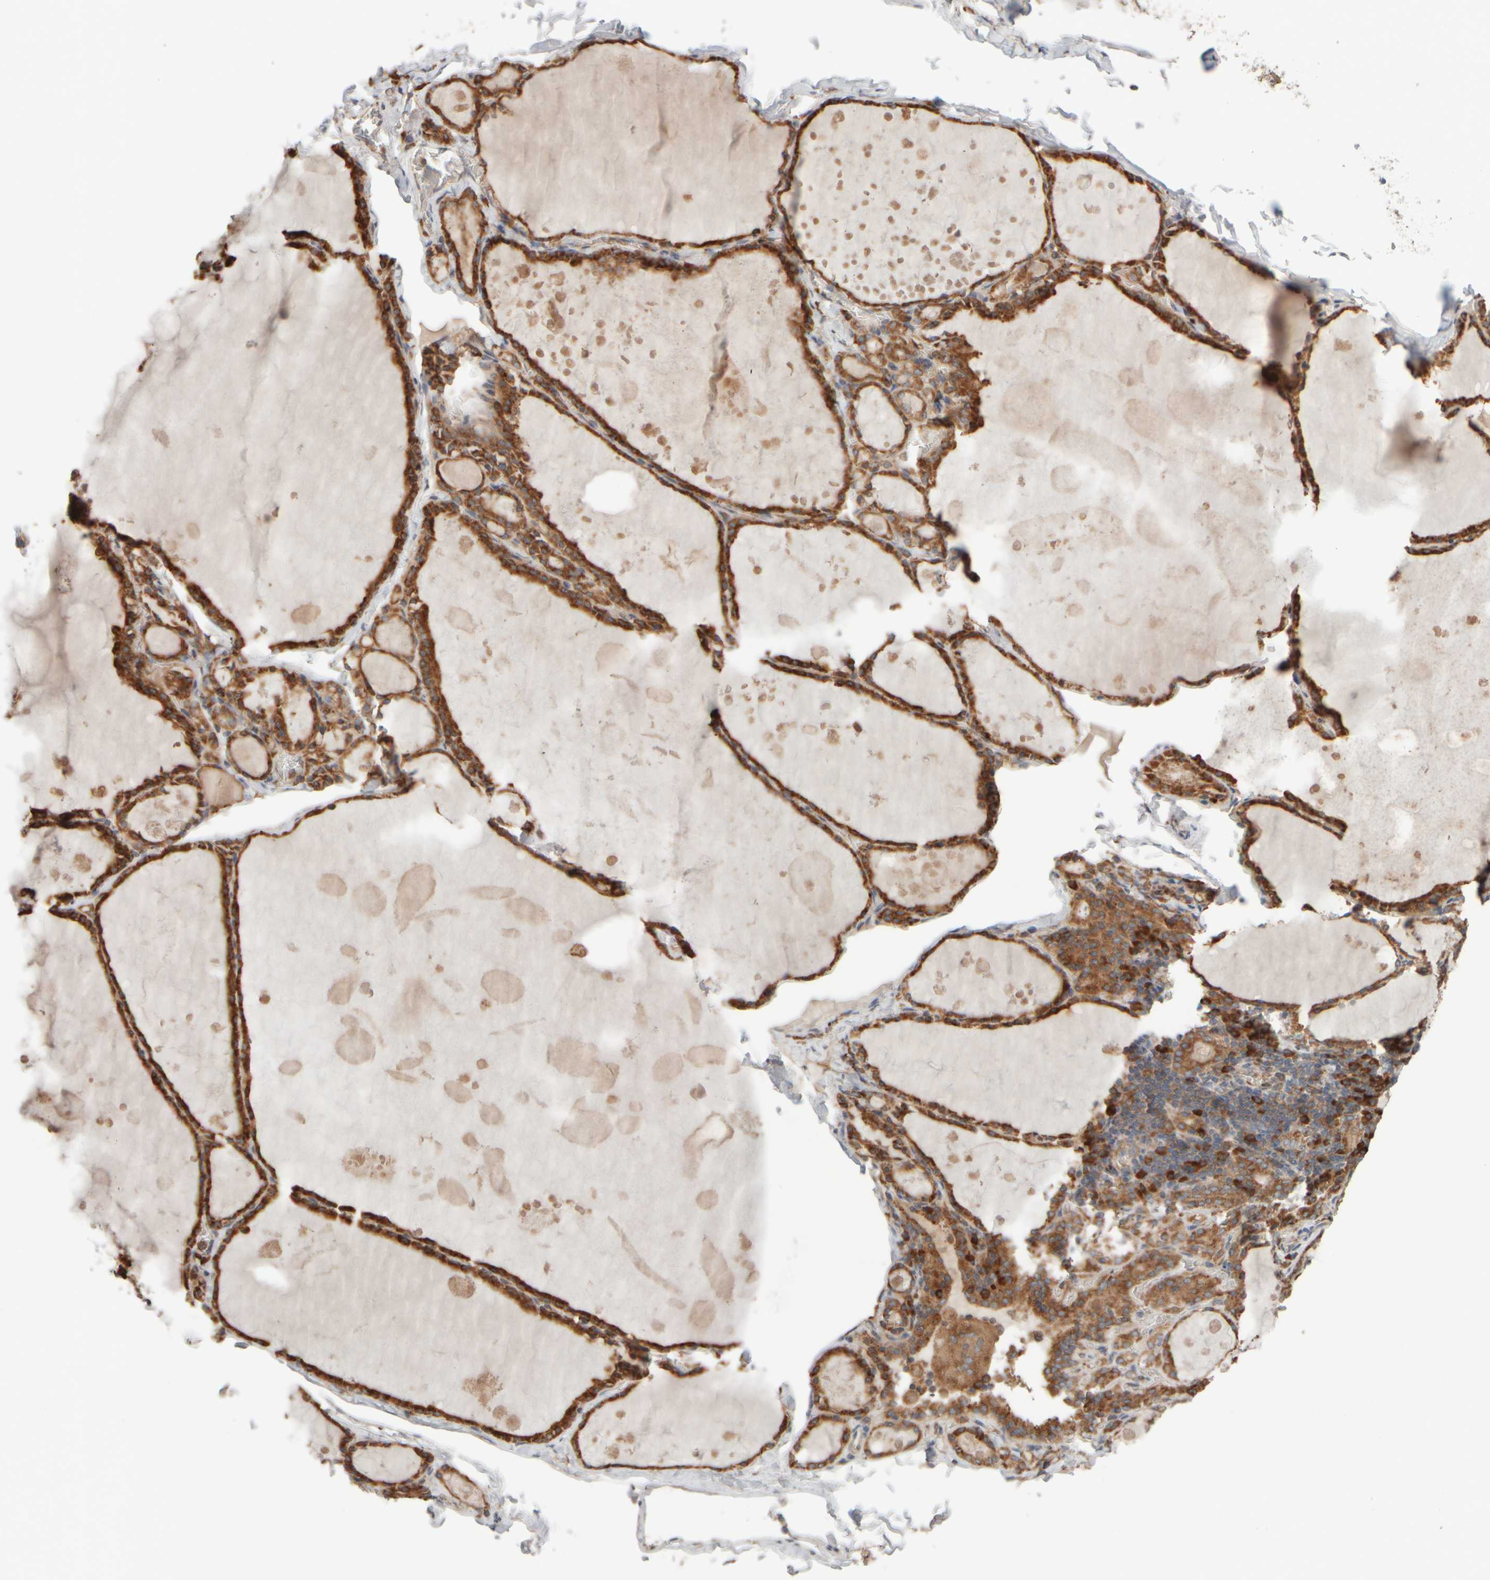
{"staining": {"intensity": "strong", "quantity": ">75%", "location": "cytoplasmic/membranous"}, "tissue": "thyroid gland", "cell_type": "Glandular cells", "image_type": "normal", "snomed": [{"axis": "morphology", "description": "Normal tissue, NOS"}, {"axis": "topography", "description": "Thyroid gland"}], "caption": "Immunohistochemical staining of normal thyroid gland exhibits strong cytoplasmic/membranous protein staining in about >75% of glandular cells. (brown staining indicates protein expression, while blue staining denotes nuclei).", "gene": "EIF2B3", "patient": {"sex": "male", "age": 56}}